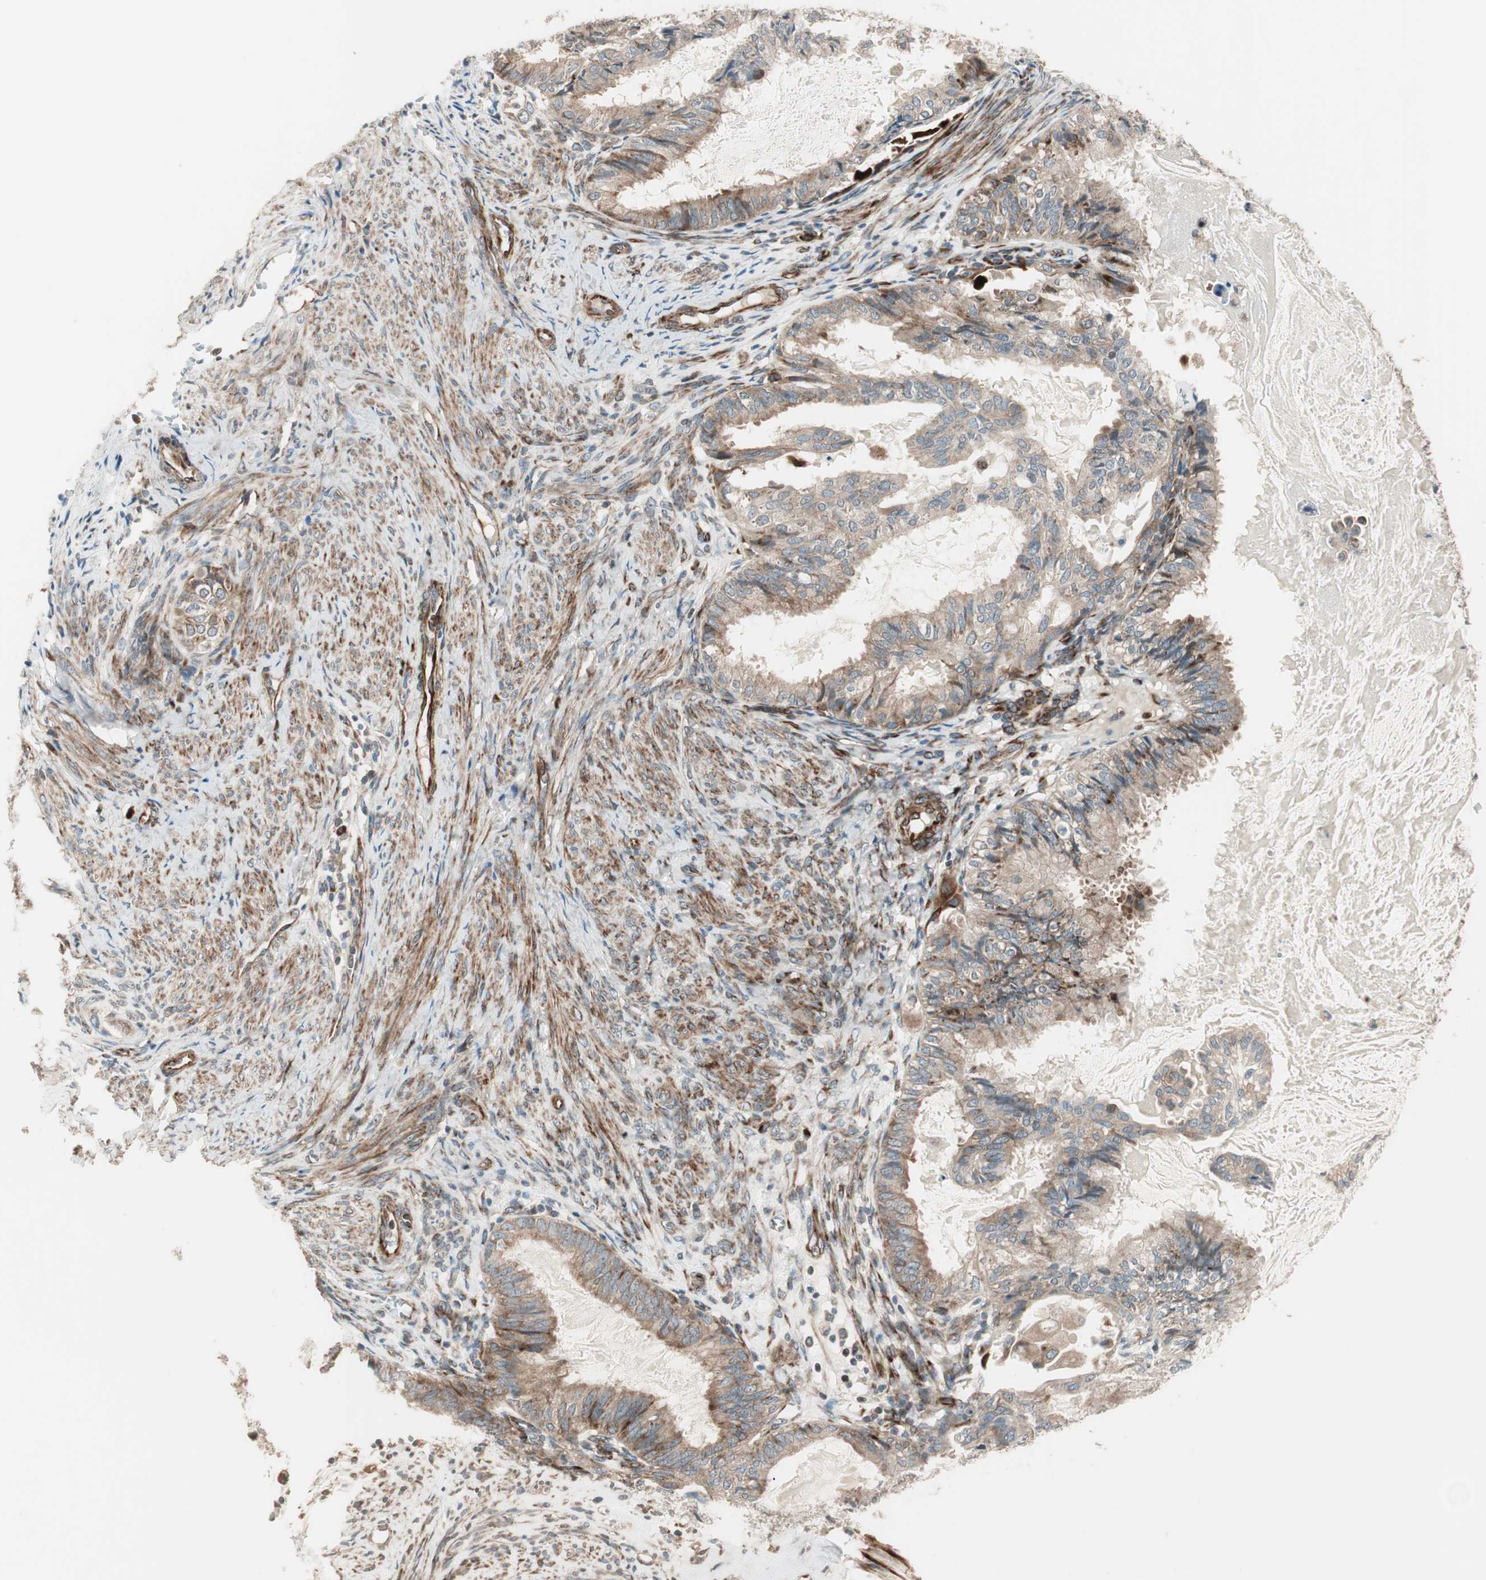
{"staining": {"intensity": "weak", "quantity": ">75%", "location": "cytoplasmic/membranous"}, "tissue": "cervical cancer", "cell_type": "Tumor cells", "image_type": "cancer", "snomed": [{"axis": "morphology", "description": "Normal tissue, NOS"}, {"axis": "morphology", "description": "Adenocarcinoma, NOS"}, {"axis": "topography", "description": "Cervix"}, {"axis": "topography", "description": "Endometrium"}], "caption": "Immunohistochemistry (IHC) of human adenocarcinoma (cervical) exhibits low levels of weak cytoplasmic/membranous expression in approximately >75% of tumor cells. (Brightfield microscopy of DAB IHC at high magnification).", "gene": "PPP2R5E", "patient": {"sex": "female", "age": 86}}